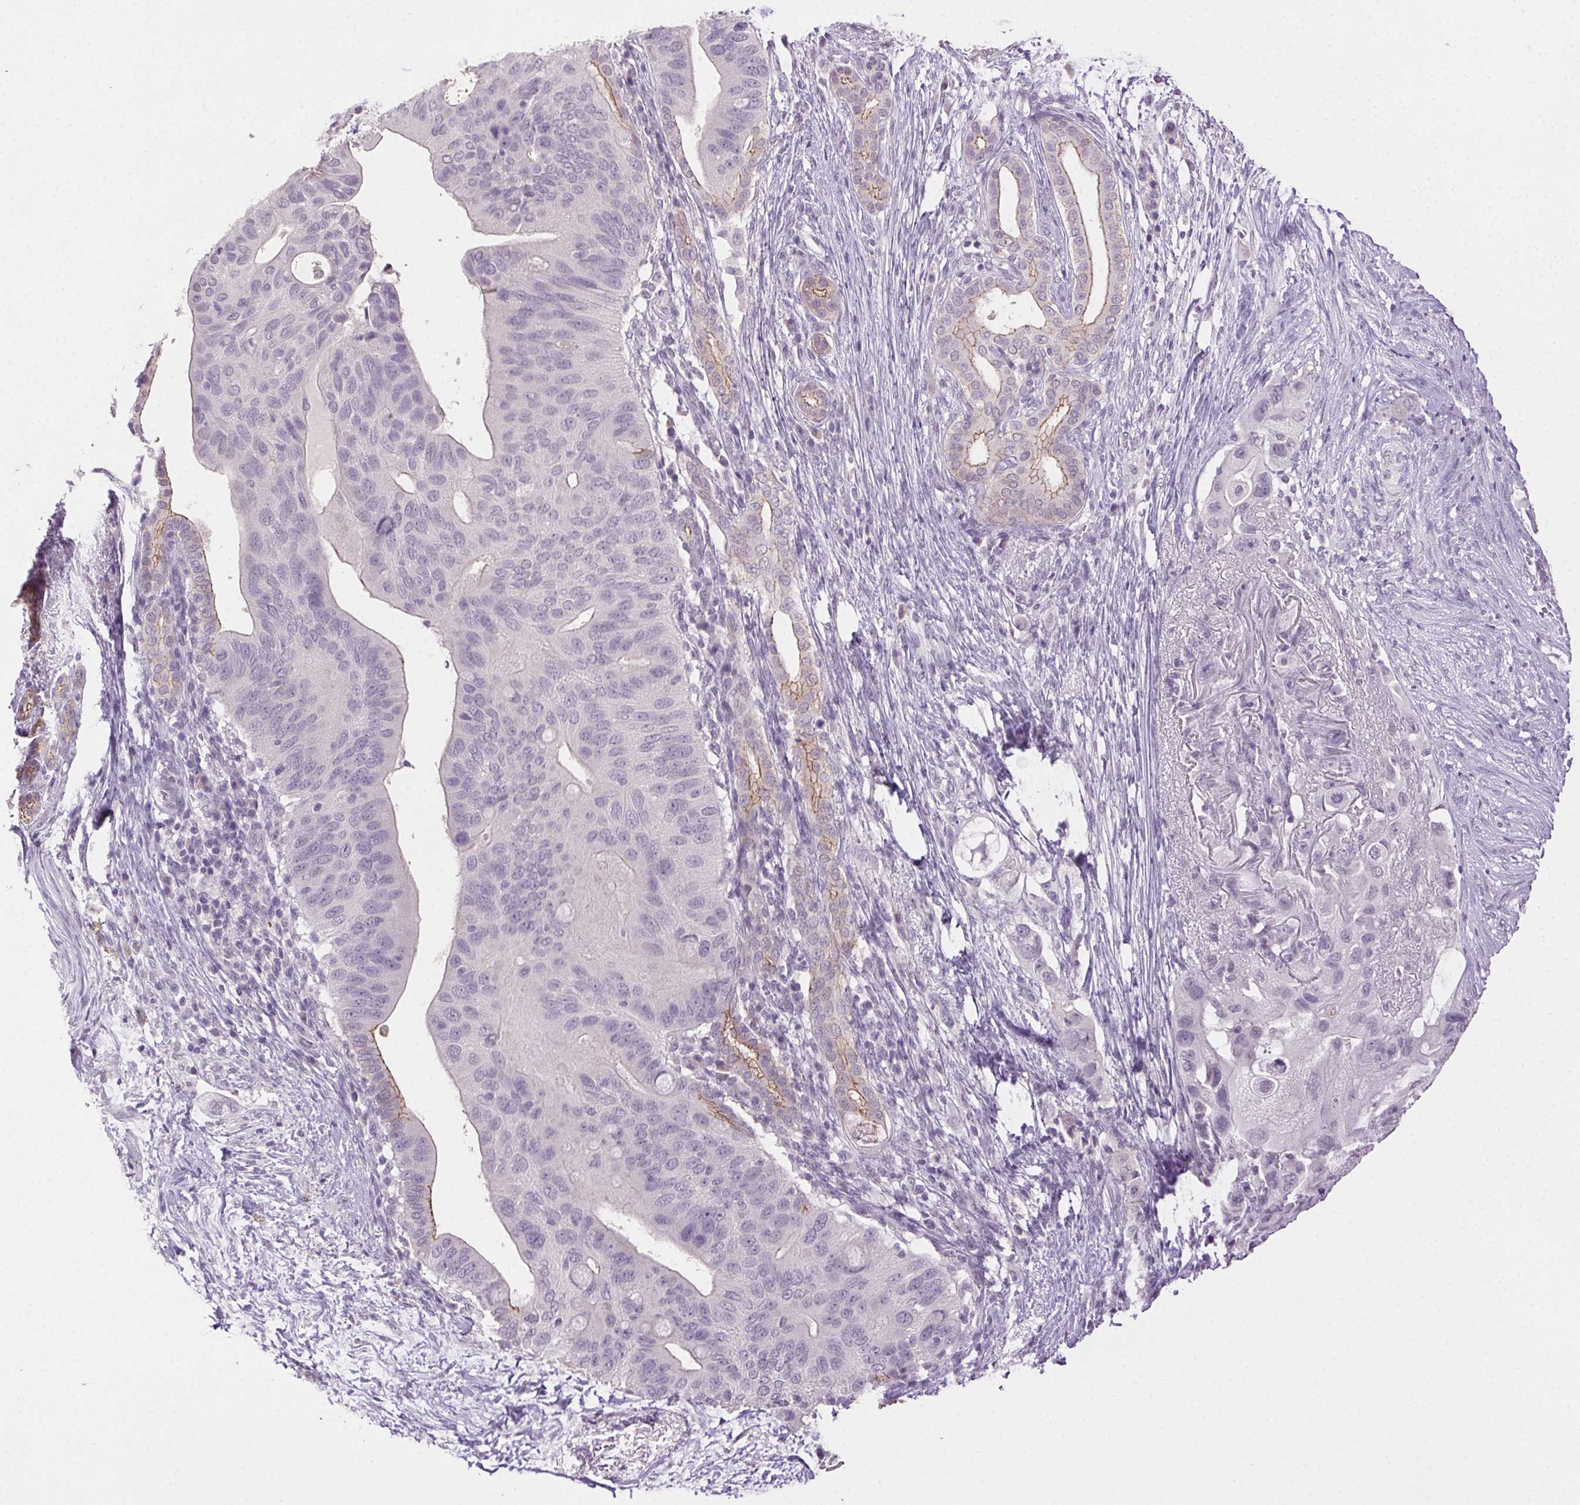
{"staining": {"intensity": "weak", "quantity": "<25%", "location": "cytoplasmic/membranous"}, "tissue": "pancreatic cancer", "cell_type": "Tumor cells", "image_type": "cancer", "snomed": [{"axis": "morphology", "description": "Adenocarcinoma, NOS"}, {"axis": "topography", "description": "Pancreas"}], "caption": "A histopathology image of pancreatic adenocarcinoma stained for a protein shows no brown staining in tumor cells.", "gene": "CLDN10", "patient": {"sex": "female", "age": 72}}